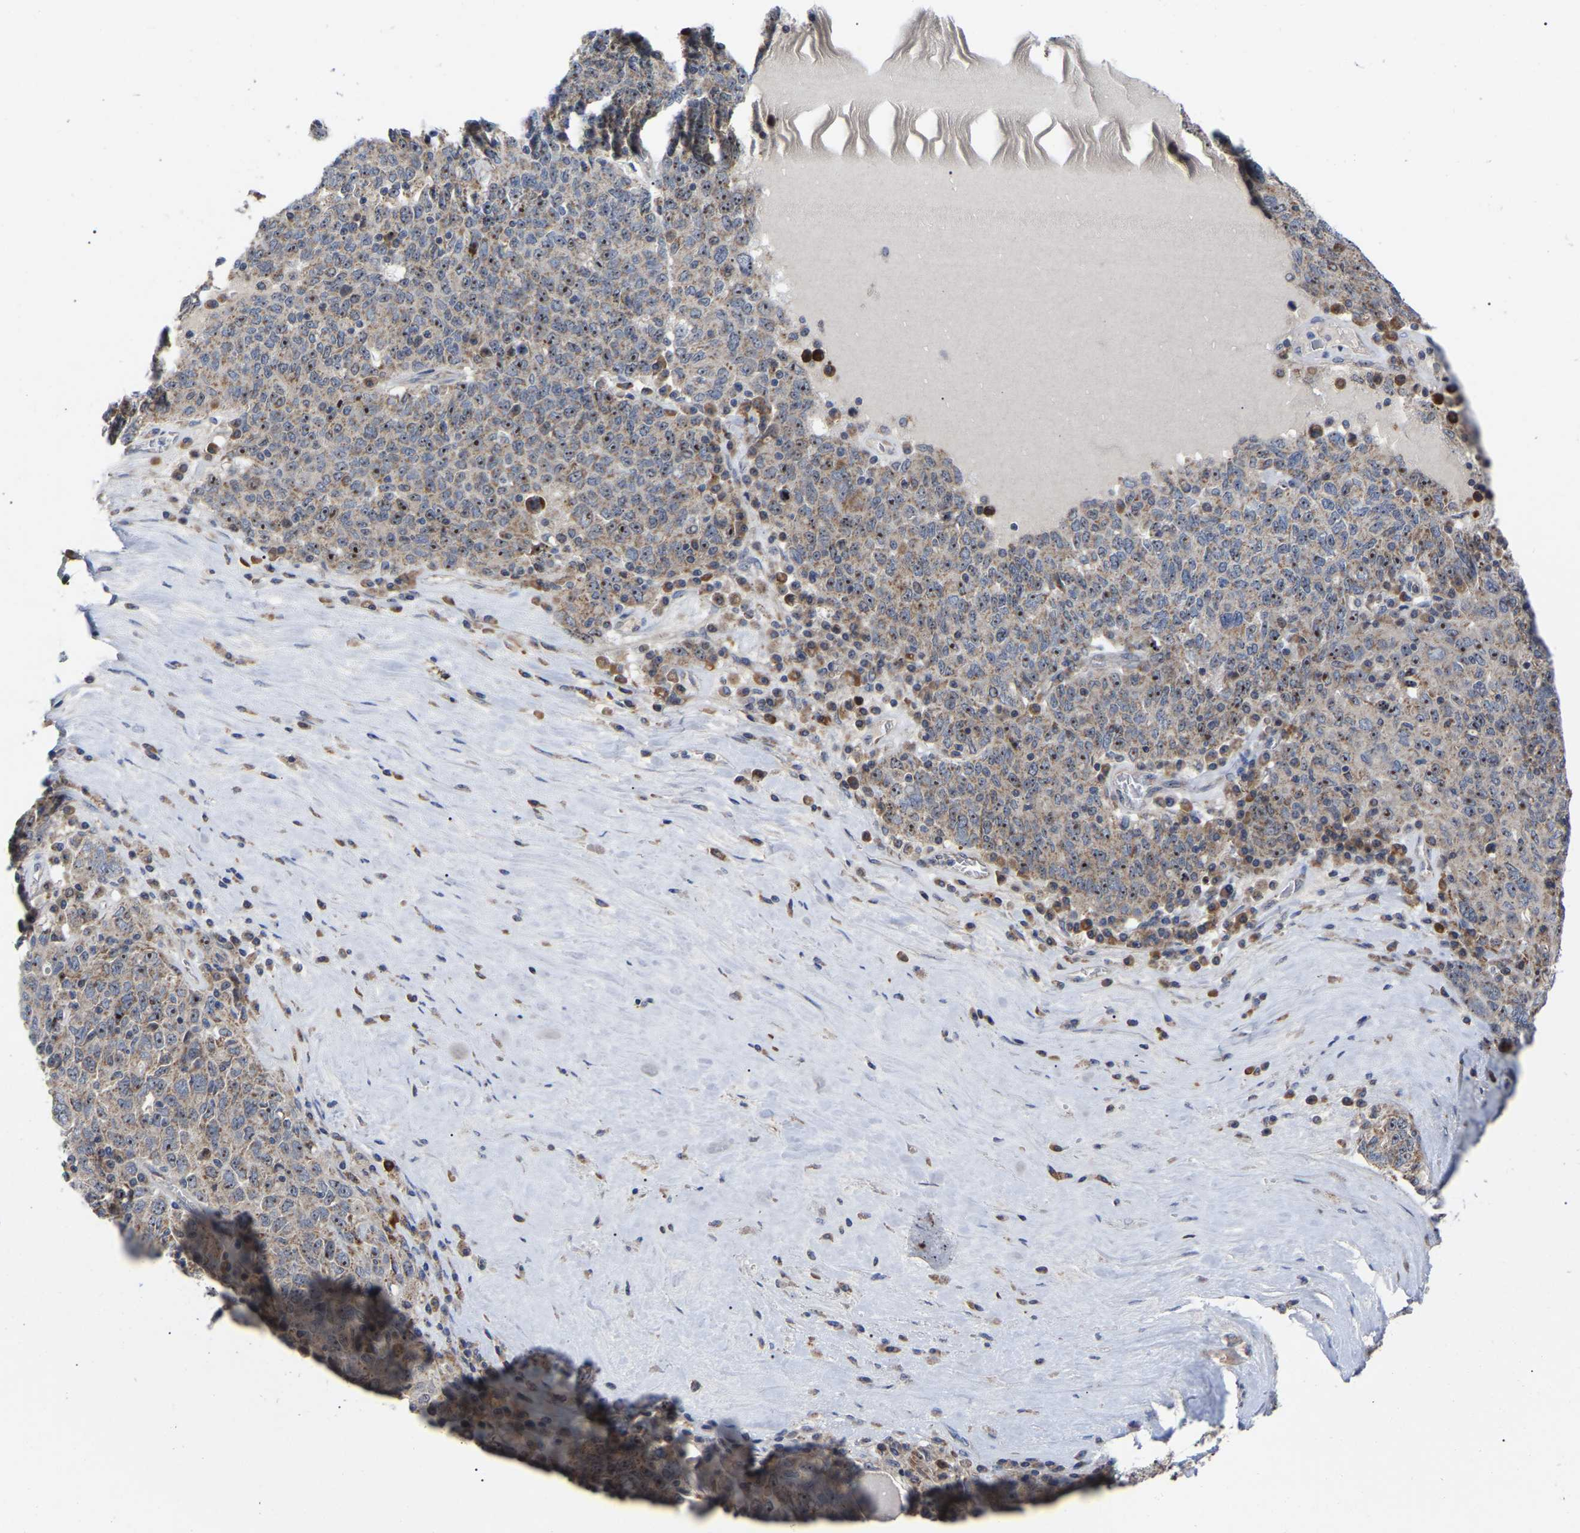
{"staining": {"intensity": "moderate", "quantity": ">75%", "location": "cytoplasmic/membranous,nuclear"}, "tissue": "ovarian cancer", "cell_type": "Tumor cells", "image_type": "cancer", "snomed": [{"axis": "morphology", "description": "Carcinoma, endometroid"}, {"axis": "topography", "description": "Ovary"}], "caption": "There is medium levels of moderate cytoplasmic/membranous and nuclear expression in tumor cells of ovarian endometroid carcinoma, as demonstrated by immunohistochemical staining (brown color).", "gene": "NOP53", "patient": {"sex": "female", "age": 62}}